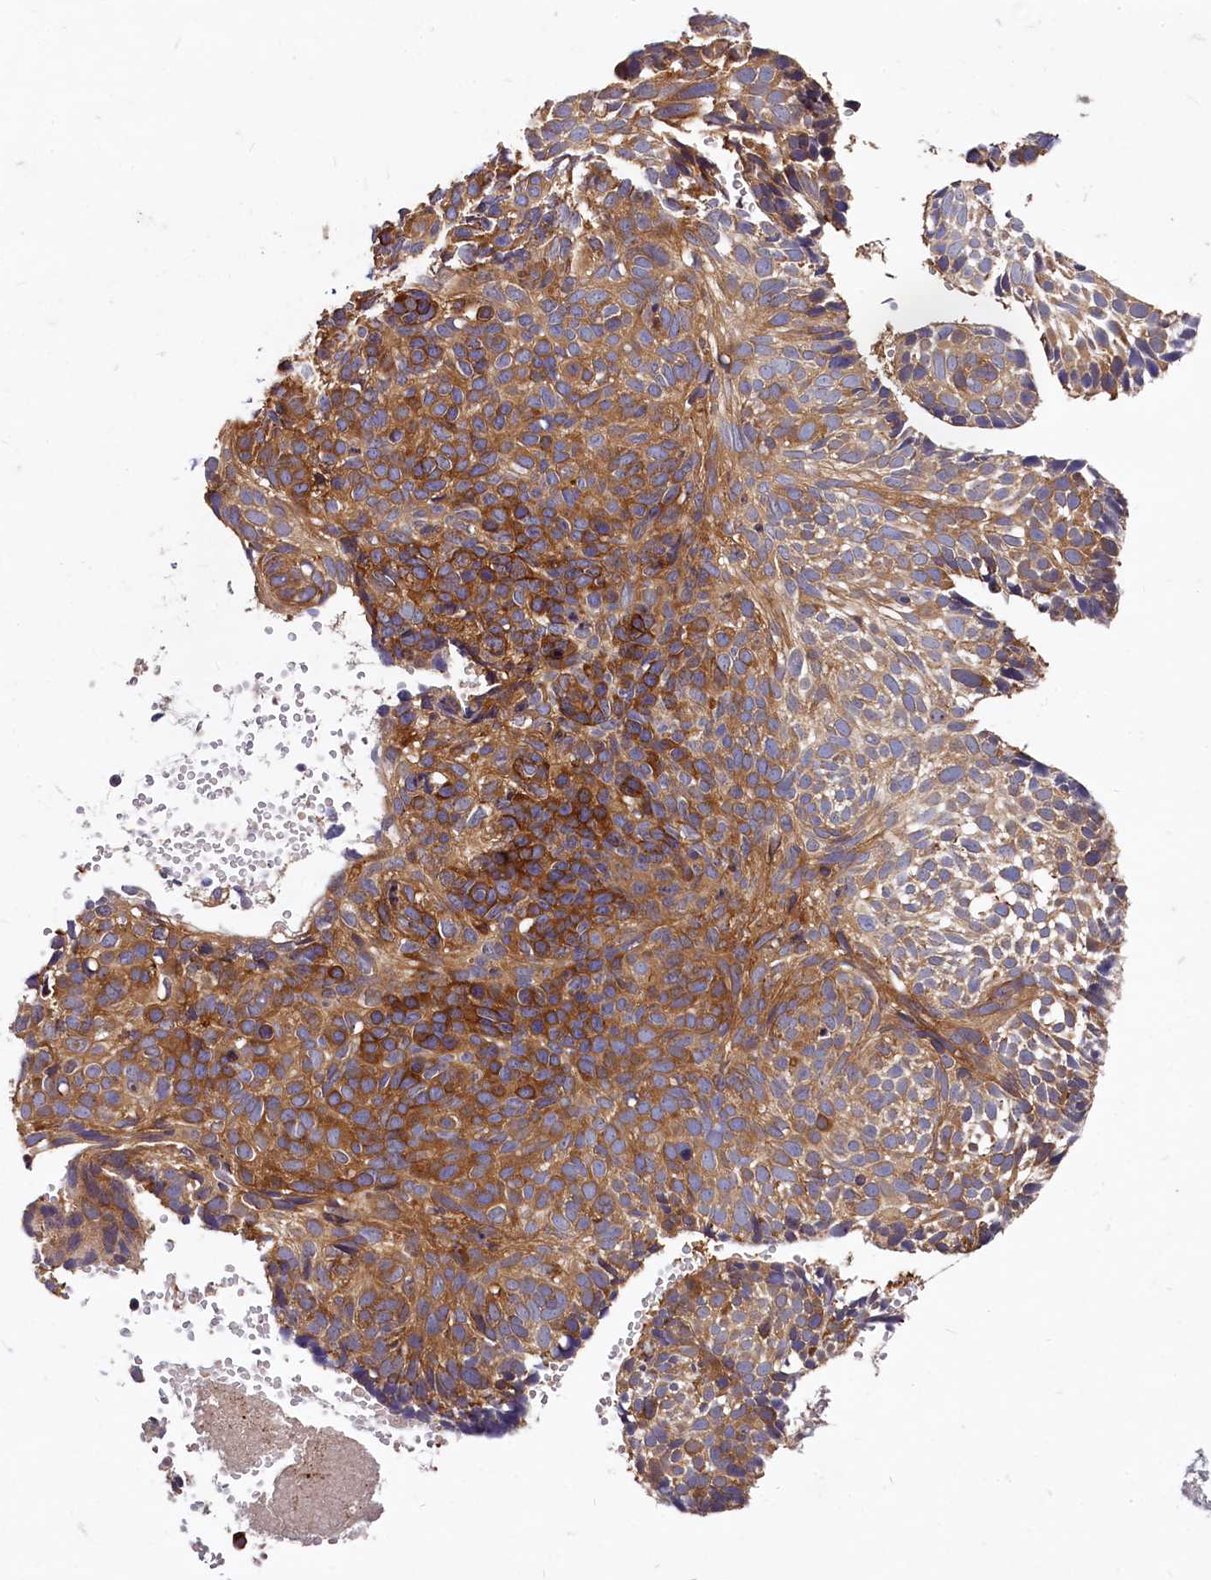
{"staining": {"intensity": "moderate", "quantity": ">75%", "location": "cytoplasmic/membranous"}, "tissue": "skin cancer", "cell_type": "Tumor cells", "image_type": "cancer", "snomed": [{"axis": "morphology", "description": "Normal tissue, NOS"}, {"axis": "morphology", "description": "Basal cell carcinoma"}, {"axis": "topography", "description": "Skin"}], "caption": "Immunohistochemical staining of human skin cancer (basal cell carcinoma) reveals medium levels of moderate cytoplasmic/membranous positivity in about >75% of tumor cells.", "gene": "EIF2B2", "patient": {"sex": "male", "age": 66}}